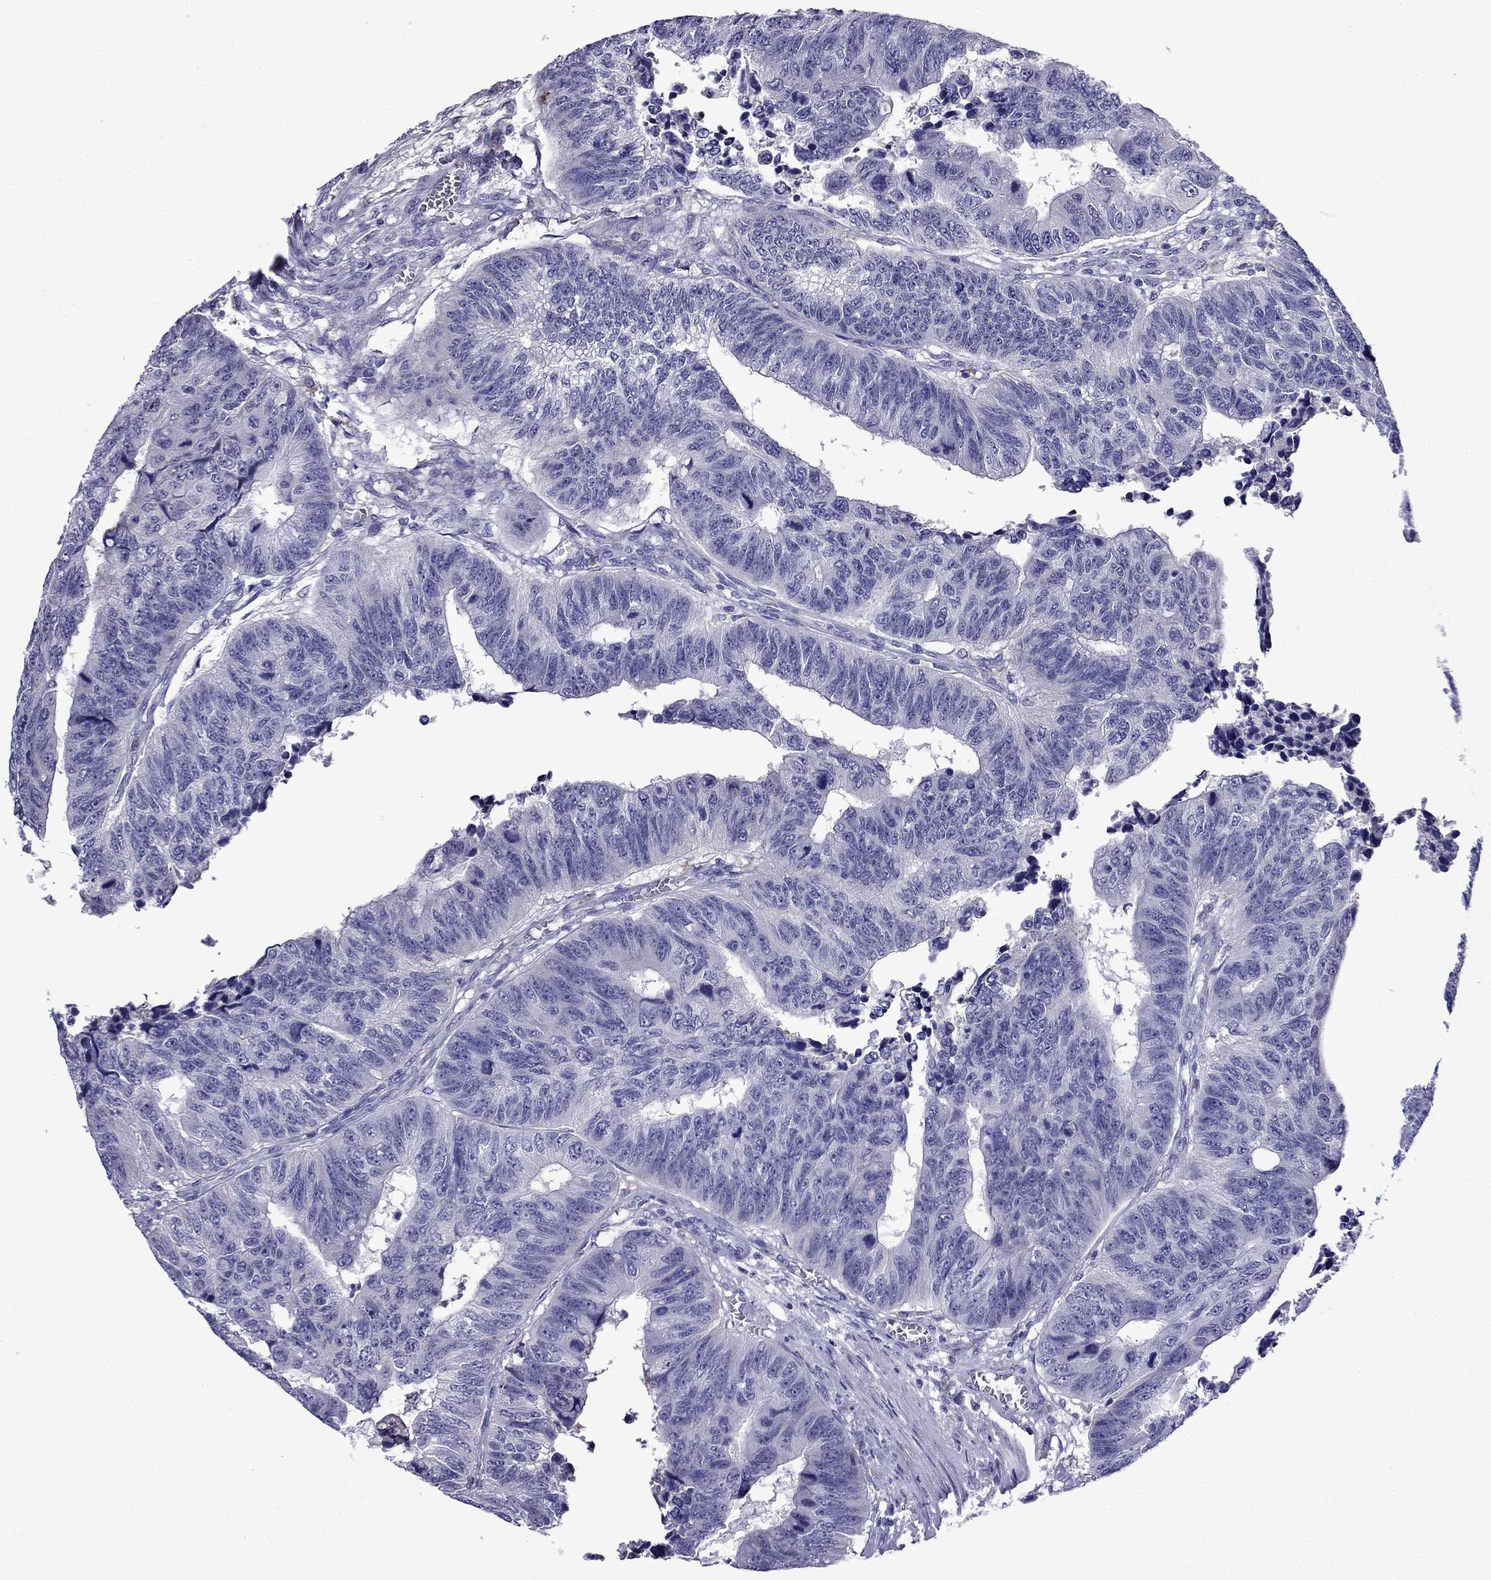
{"staining": {"intensity": "negative", "quantity": "none", "location": "none"}, "tissue": "colorectal cancer", "cell_type": "Tumor cells", "image_type": "cancer", "snomed": [{"axis": "morphology", "description": "Adenocarcinoma, NOS"}, {"axis": "topography", "description": "Rectum"}], "caption": "This histopathology image is of colorectal cancer (adenocarcinoma) stained with immunohistochemistry (IHC) to label a protein in brown with the nuclei are counter-stained blue. There is no staining in tumor cells.", "gene": "TSSK4", "patient": {"sex": "female", "age": 85}}